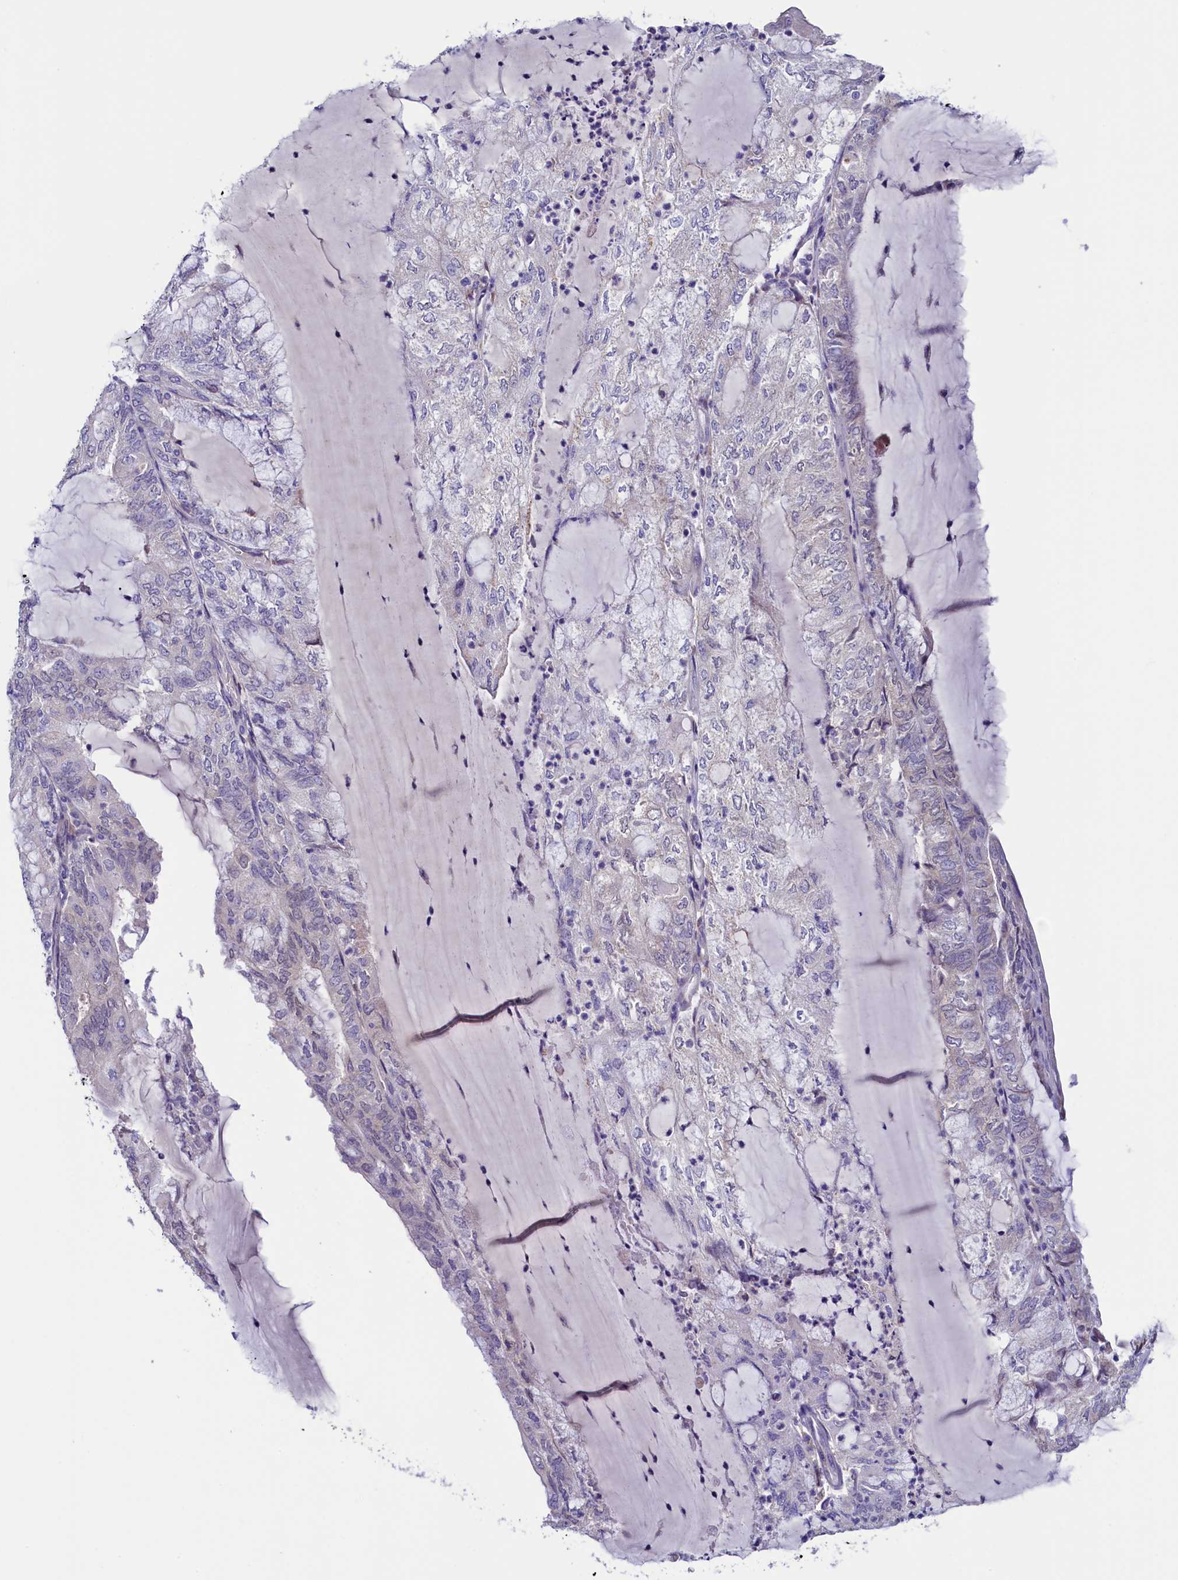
{"staining": {"intensity": "weak", "quantity": "25%-75%", "location": "cytoplasmic/membranous,nuclear"}, "tissue": "endometrial cancer", "cell_type": "Tumor cells", "image_type": "cancer", "snomed": [{"axis": "morphology", "description": "Adenocarcinoma, NOS"}, {"axis": "topography", "description": "Endometrium"}], "caption": "High-magnification brightfield microscopy of endometrial cancer stained with DAB (3,3'-diaminobenzidine) (brown) and counterstained with hematoxylin (blue). tumor cells exhibit weak cytoplasmic/membranous and nuclear expression is appreciated in approximately25%-75% of cells.", "gene": "FLYWCH2", "patient": {"sex": "female", "age": 81}}